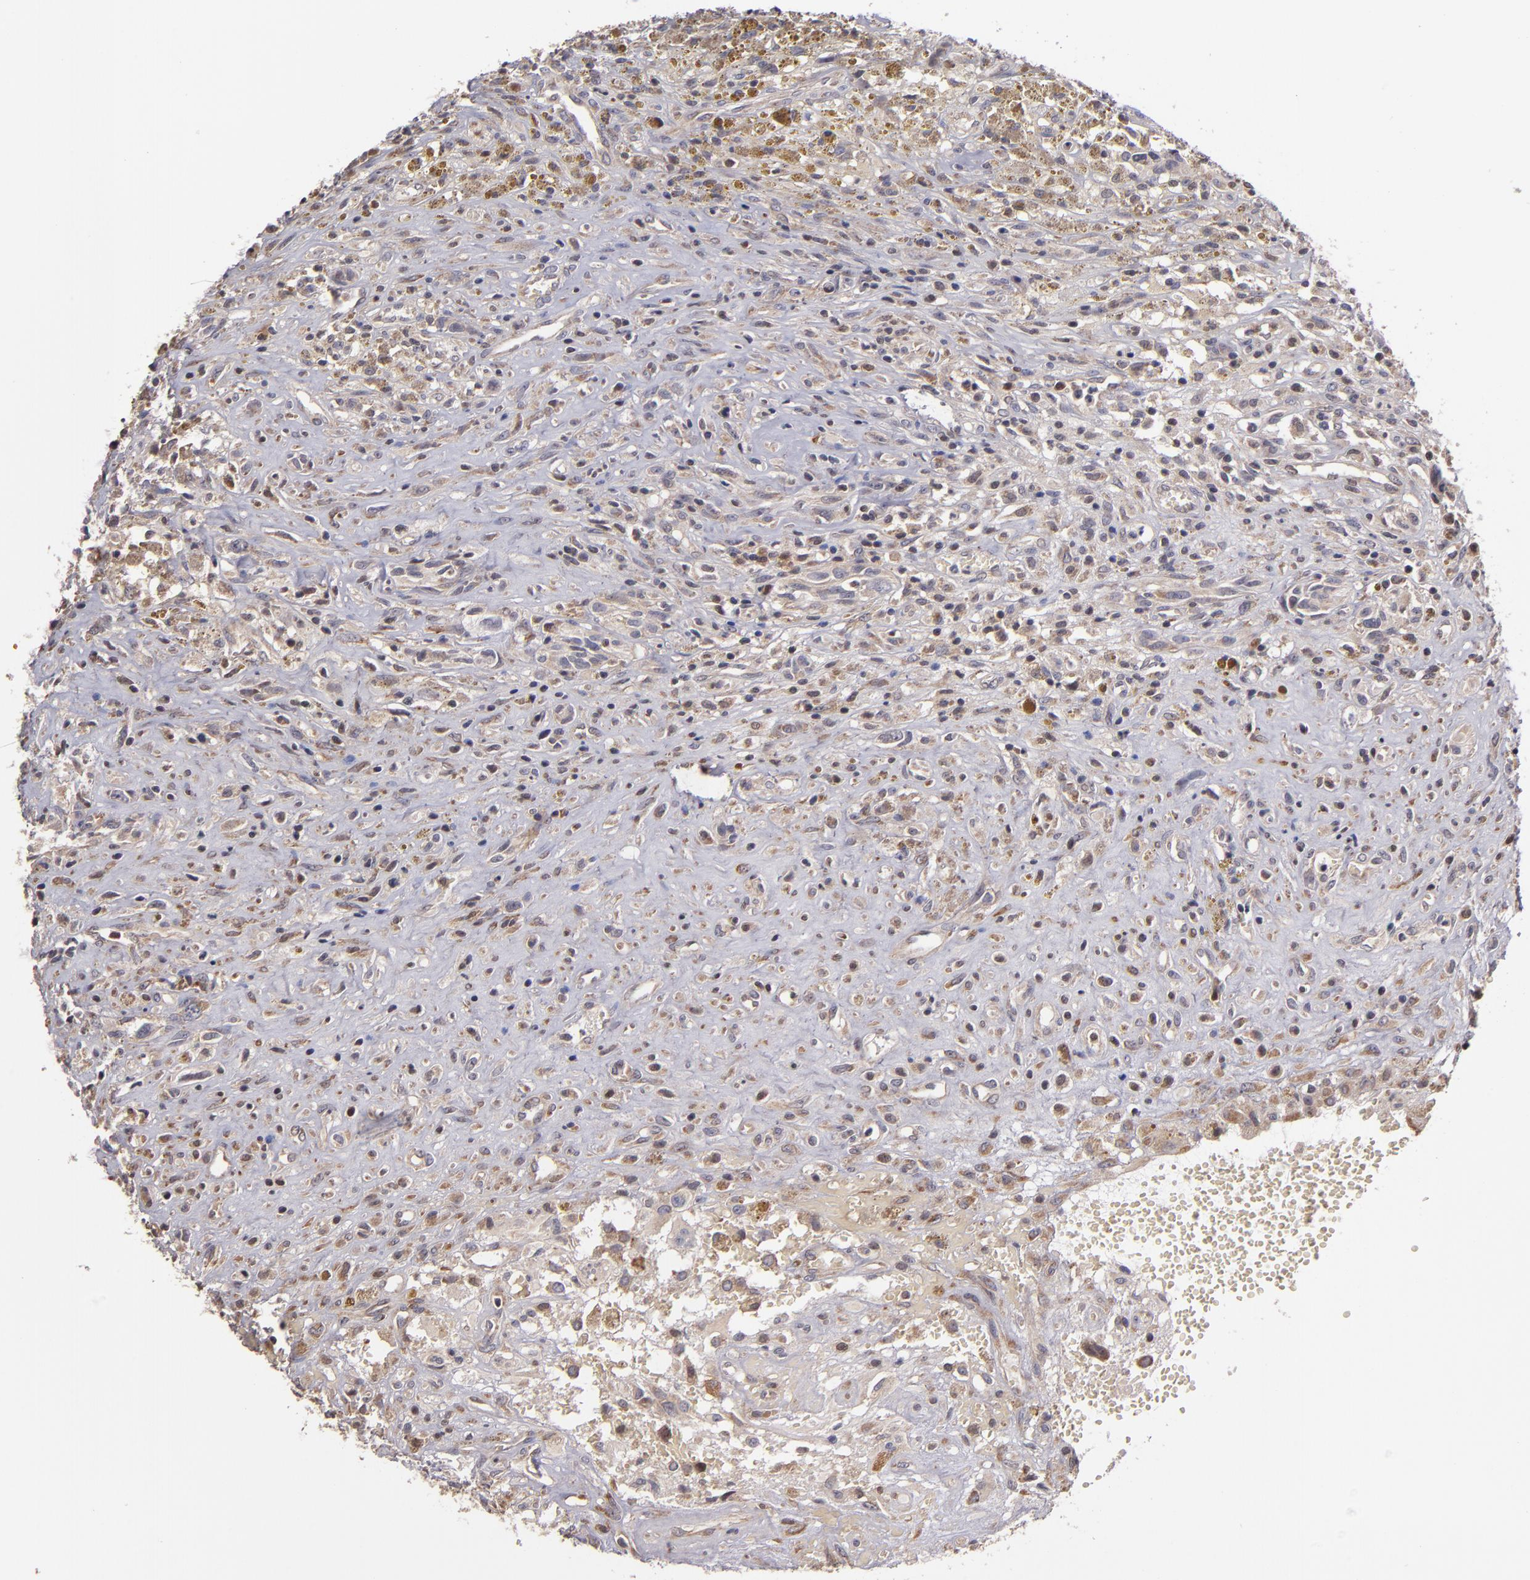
{"staining": {"intensity": "weak", "quantity": "25%-75%", "location": "cytoplasmic/membranous"}, "tissue": "glioma", "cell_type": "Tumor cells", "image_type": "cancer", "snomed": [{"axis": "morphology", "description": "Glioma, malignant, High grade"}, {"axis": "topography", "description": "Brain"}], "caption": "Protein staining displays weak cytoplasmic/membranous staining in about 25%-75% of tumor cells in malignant high-grade glioma. (DAB (3,3'-diaminobenzidine) IHC with brightfield microscopy, high magnification).", "gene": "CASP1", "patient": {"sex": "male", "age": 66}}